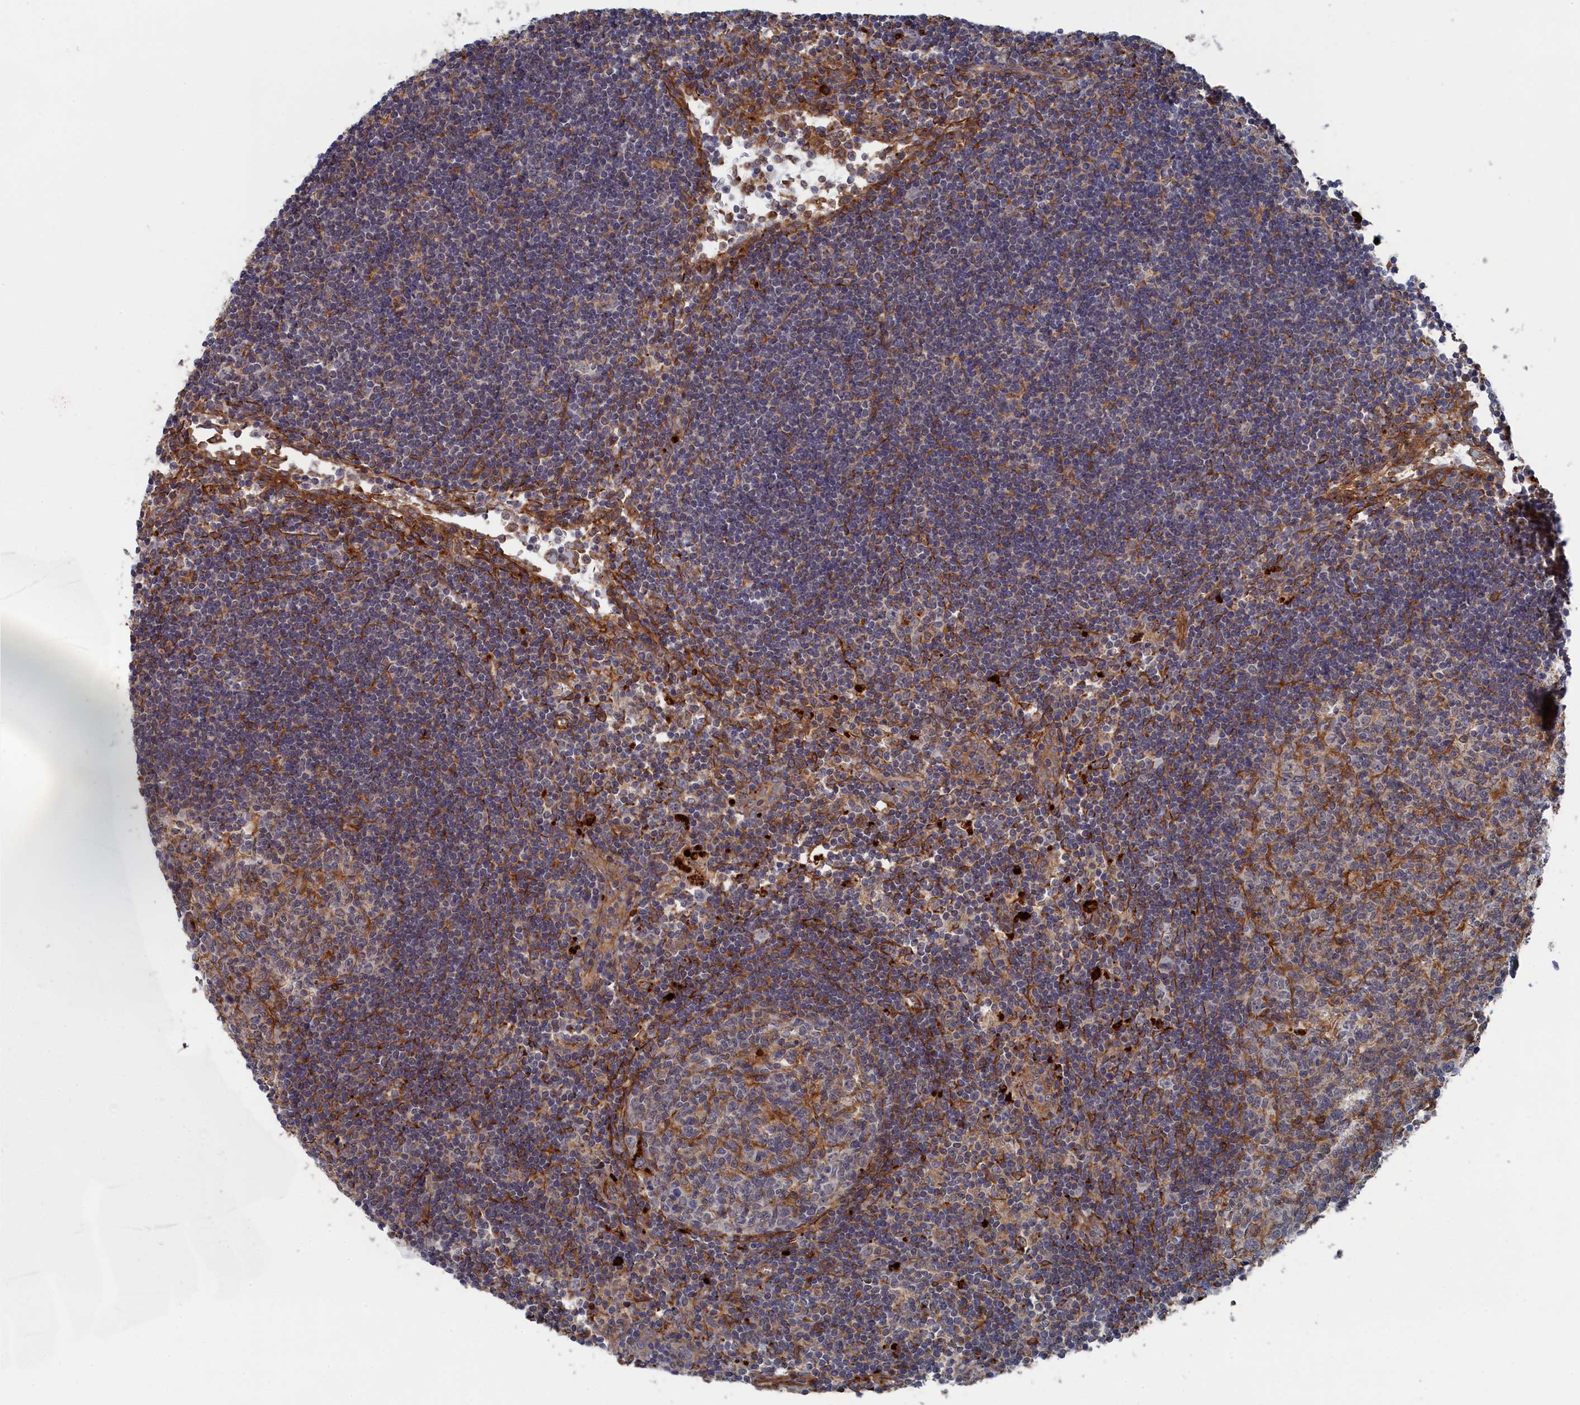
{"staining": {"intensity": "negative", "quantity": "none", "location": "none"}, "tissue": "lymph node", "cell_type": "Germinal center cells", "image_type": "normal", "snomed": [{"axis": "morphology", "description": "Normal tissue, NOS"}, {"axis": "topography", "description": "Lymph node"}], "caption": "Unremarkable lymph node was stained to show a protein in brown. There is no significant staining in germinal center cells. (Immunohistochemistry, brightfield microscopy, high magnification).", "gene": "FILIP1L", "patient": {"sex": "female", "age": 73}}